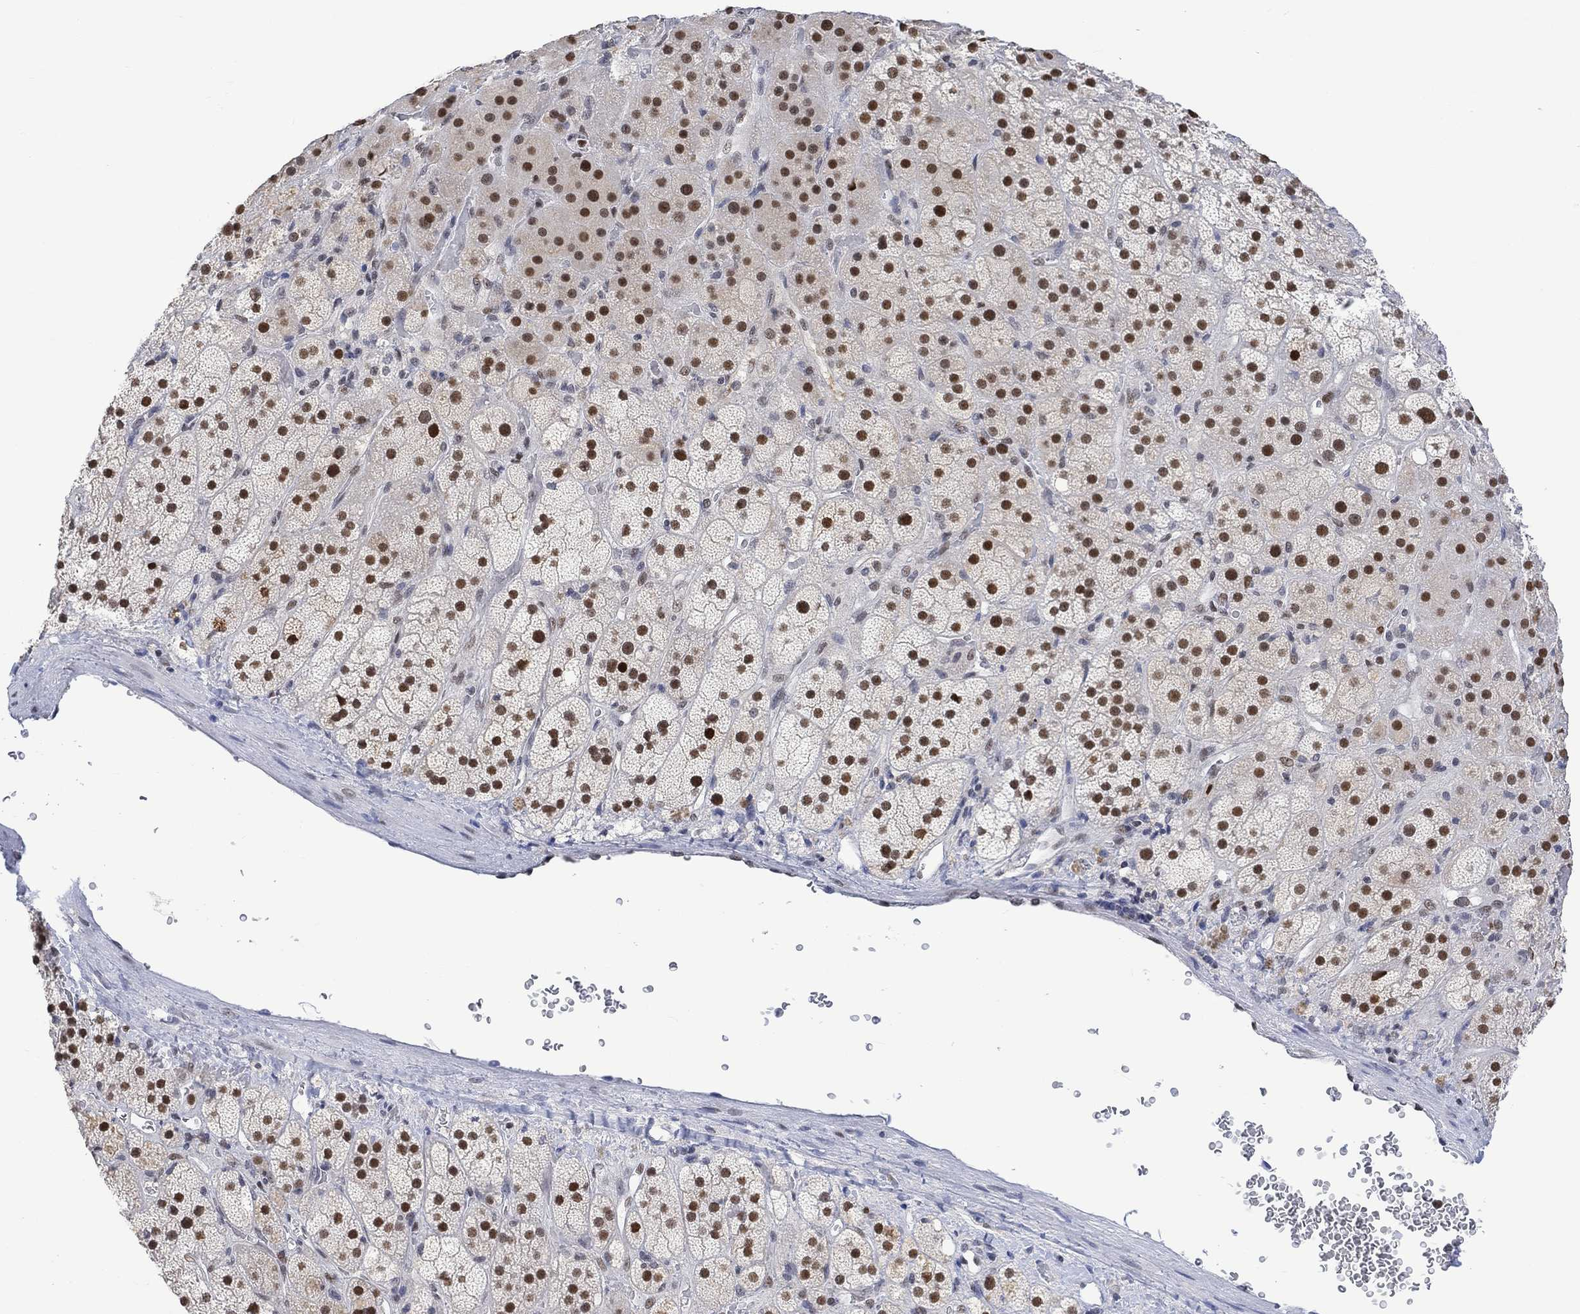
{"staining": {"intensity": "strong", "quantity": ">75%", "location": "nuclear"}, "tissue": "adrenal gland", "cell_type": "Glandular cells", "image_type": "normal", "snomed": [{"axis": "morphology", "description": "Normal tissue, NOS"}, {"axis": "topography", "description": "Adrenal gland"}], "caption": "IHC of normal adrenal gland displays high levels of strong nuclear positivity in about >75% of glandular cells. Using DAB (3,3'-diaminobenzidine) (brown) and hematoxylin (blue) stains, captured at high magnification using brightfield microscopy.", "gene": "RAD54L2", "patient": {"sex": "male", "age": 57}}